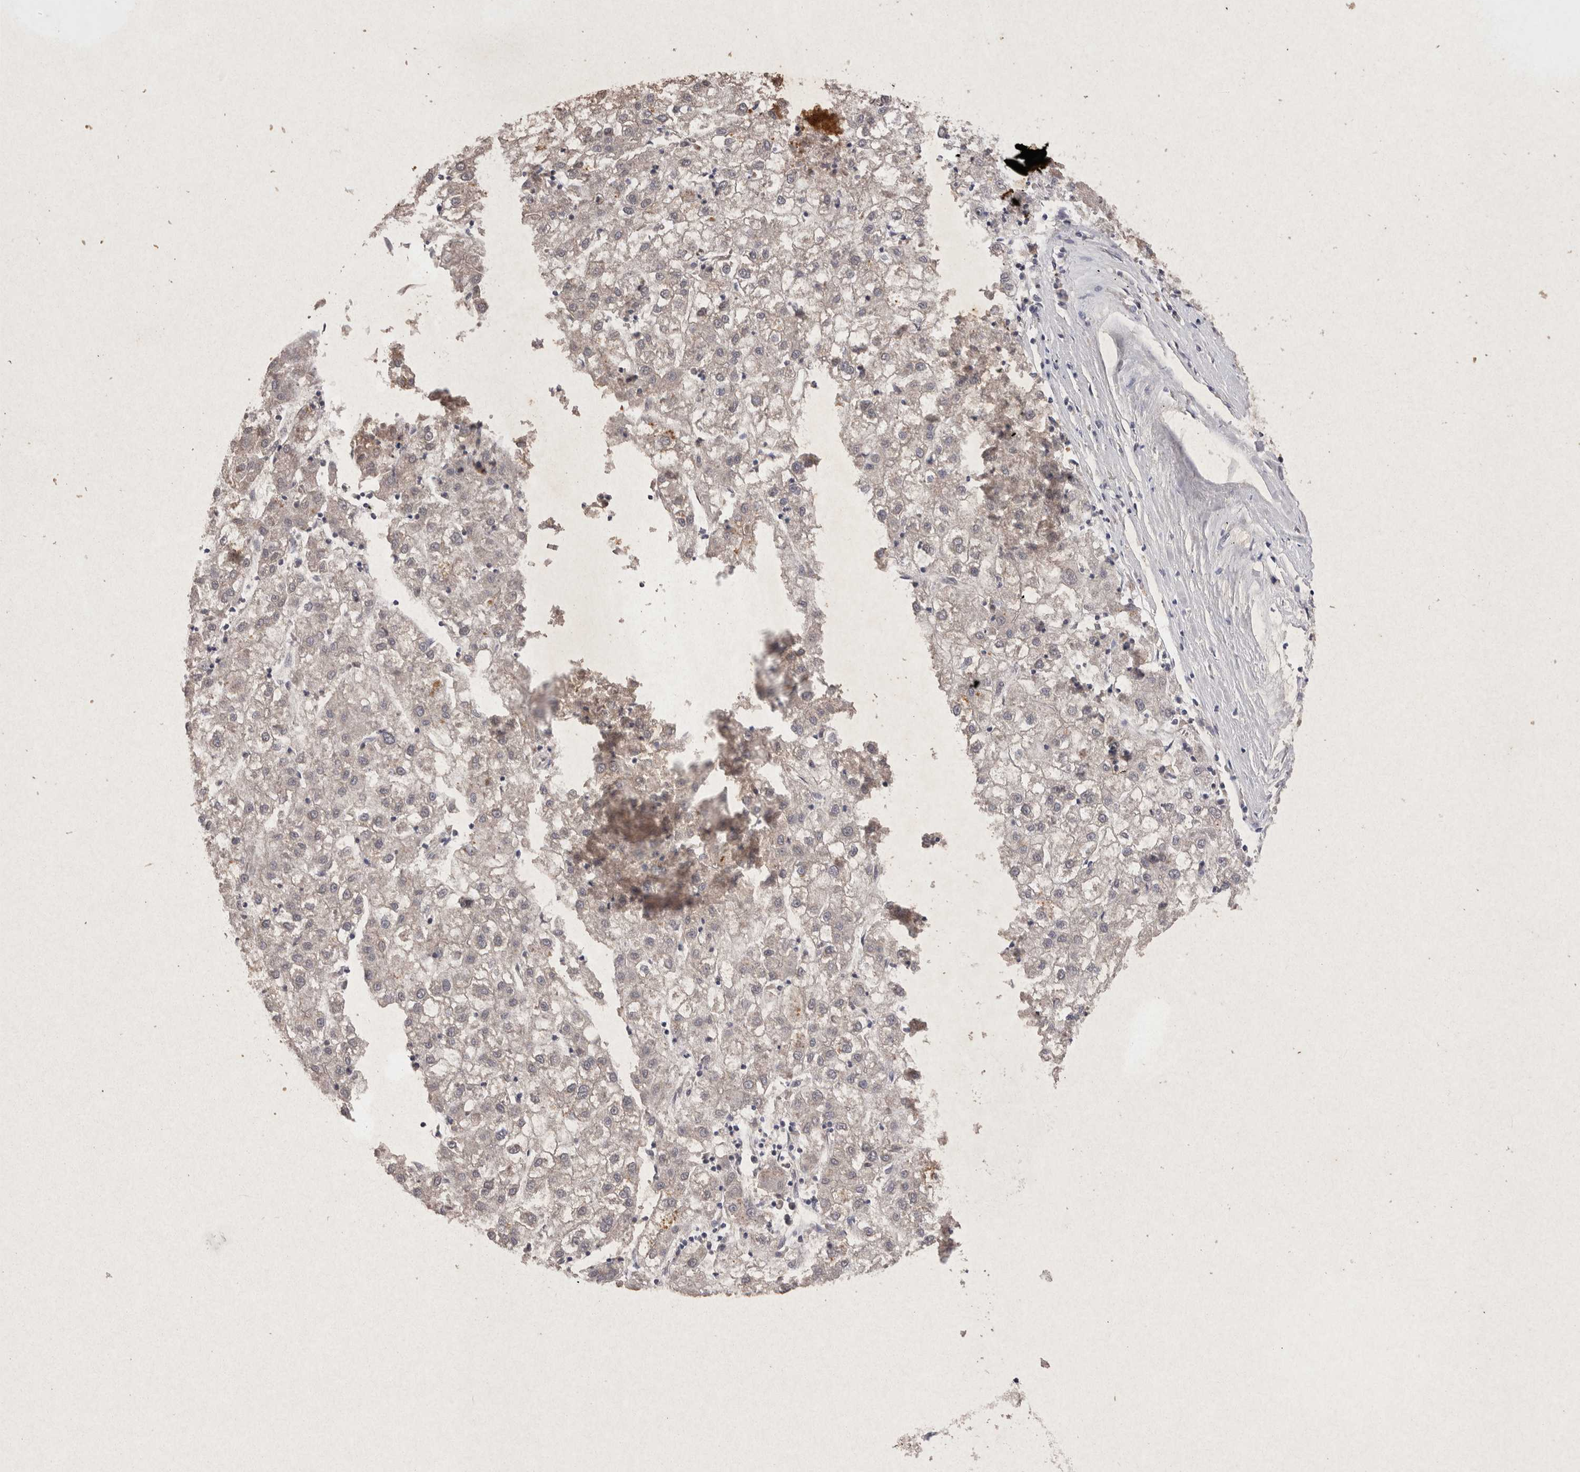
{"staining": {"intensity": "weak", "quantity": "<25%", "location": "cytoplasmic/membranous"}, "tissue": "liver cancer", "cell_type": "Tumor cells", "image_type": "cancer", "snomed": [{"axis": "morphology", "description": "Carcinoma, Hepatocellular, NOS"}, {"axis": "topography", "description": "Liver"}], "caption": "Immunohistochemical staining of human hepatocellular carcinoma (liver) displays no significant expression in tumor cells. (Immunohistochemistry (ihc), brightfield microscopy, high magnification).", "gene": "RASSF3", "patient": {"sex": "male", "age": 72}}